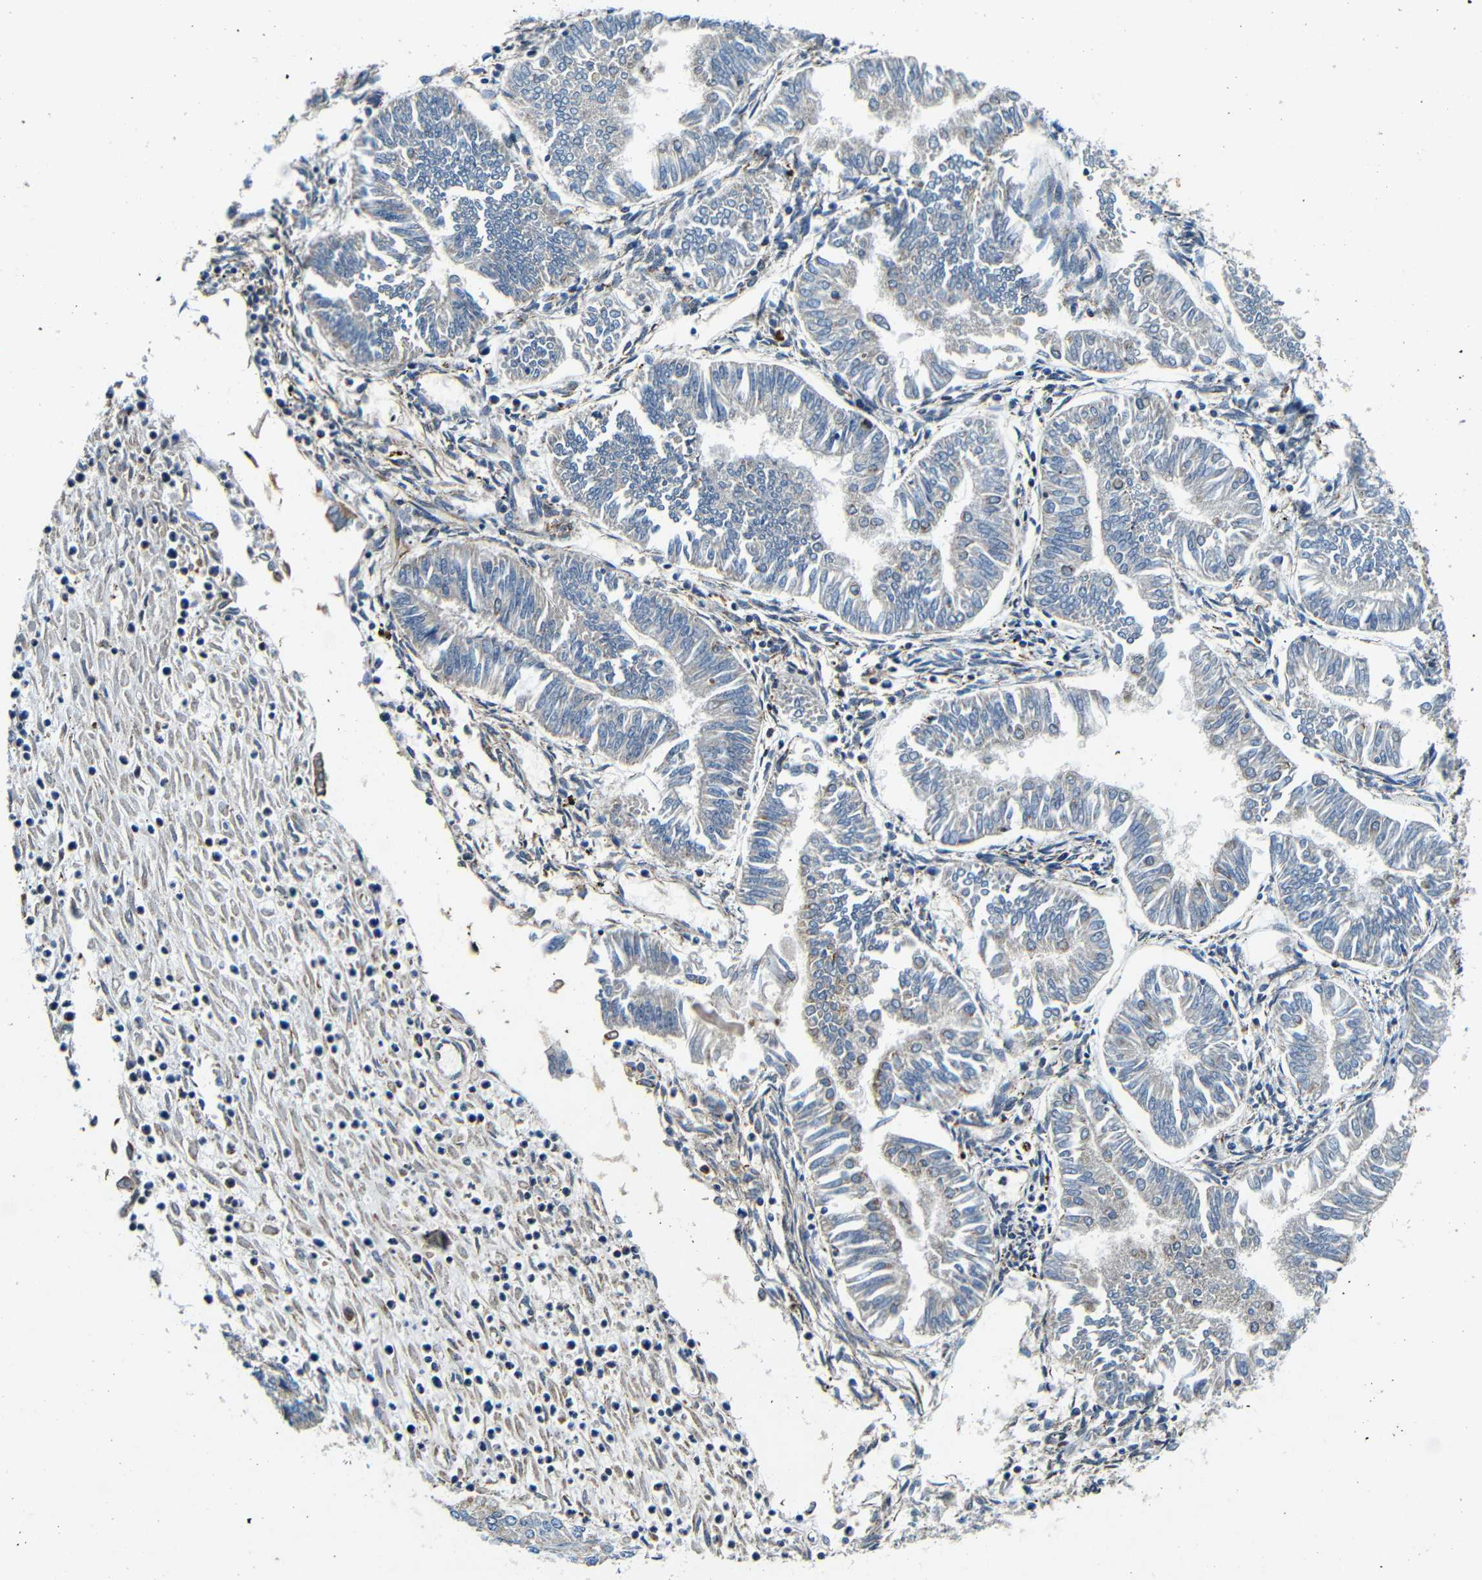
{"staining": {"intensity": "negative", "quantity": "none", "location": "none"}, "tissue": "endometrial cancer", "cell_type": "Tumor cells", "image_type": "cancer", "snomed": [{"axis": "morphology", "description": "Adenocarcinoma, NOS"}, {"axis": "topography", "description": "Endometrium"}], "caption": "The histopathology image reveals no staining of tumor cells in endometrial cancer.", "gene": "GALNT18", "patient": {"sex": "female", "age": 53}}